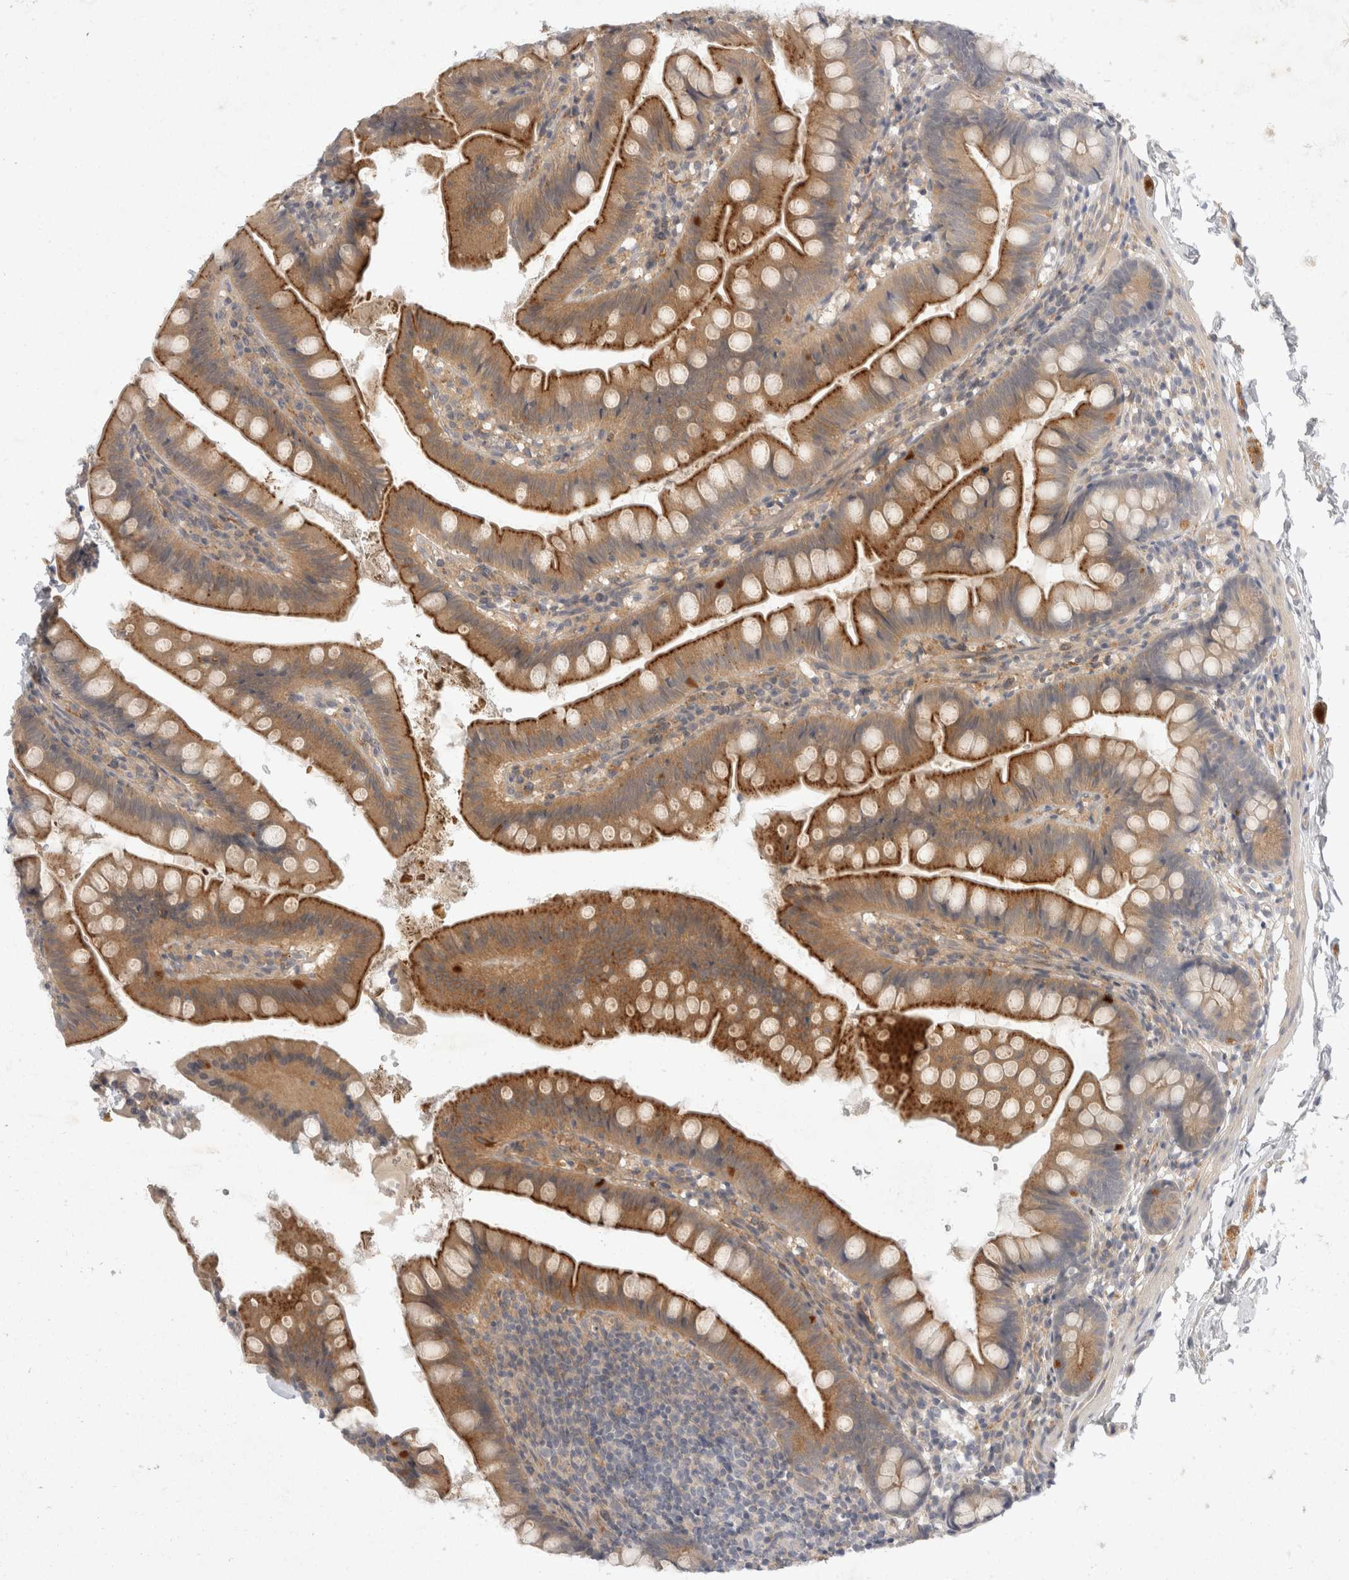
{"staining": {"intensity": "strong", "quantity": "25%-75%", "location": "cytoplasmic/membranous"}, "tissue": "small intestine", "cell_type": "Glandular cells", "image_type": "normal", "snomed": [{"axis": "morphology", "description": "Normal tissue, NOS"}, {"axis": "topography", "description": "Small intestine"}], "caption": "Small intestine stained for a protein reveals strong cytoplasmic/membranous positivity in glandular cells. Using DAB (brown) and hematoxylin (blue) stains, captured at high magnification using brightfield microscopy.", "gene": "TOM1L2", "patient": {"sex": "male", "age": 7}}